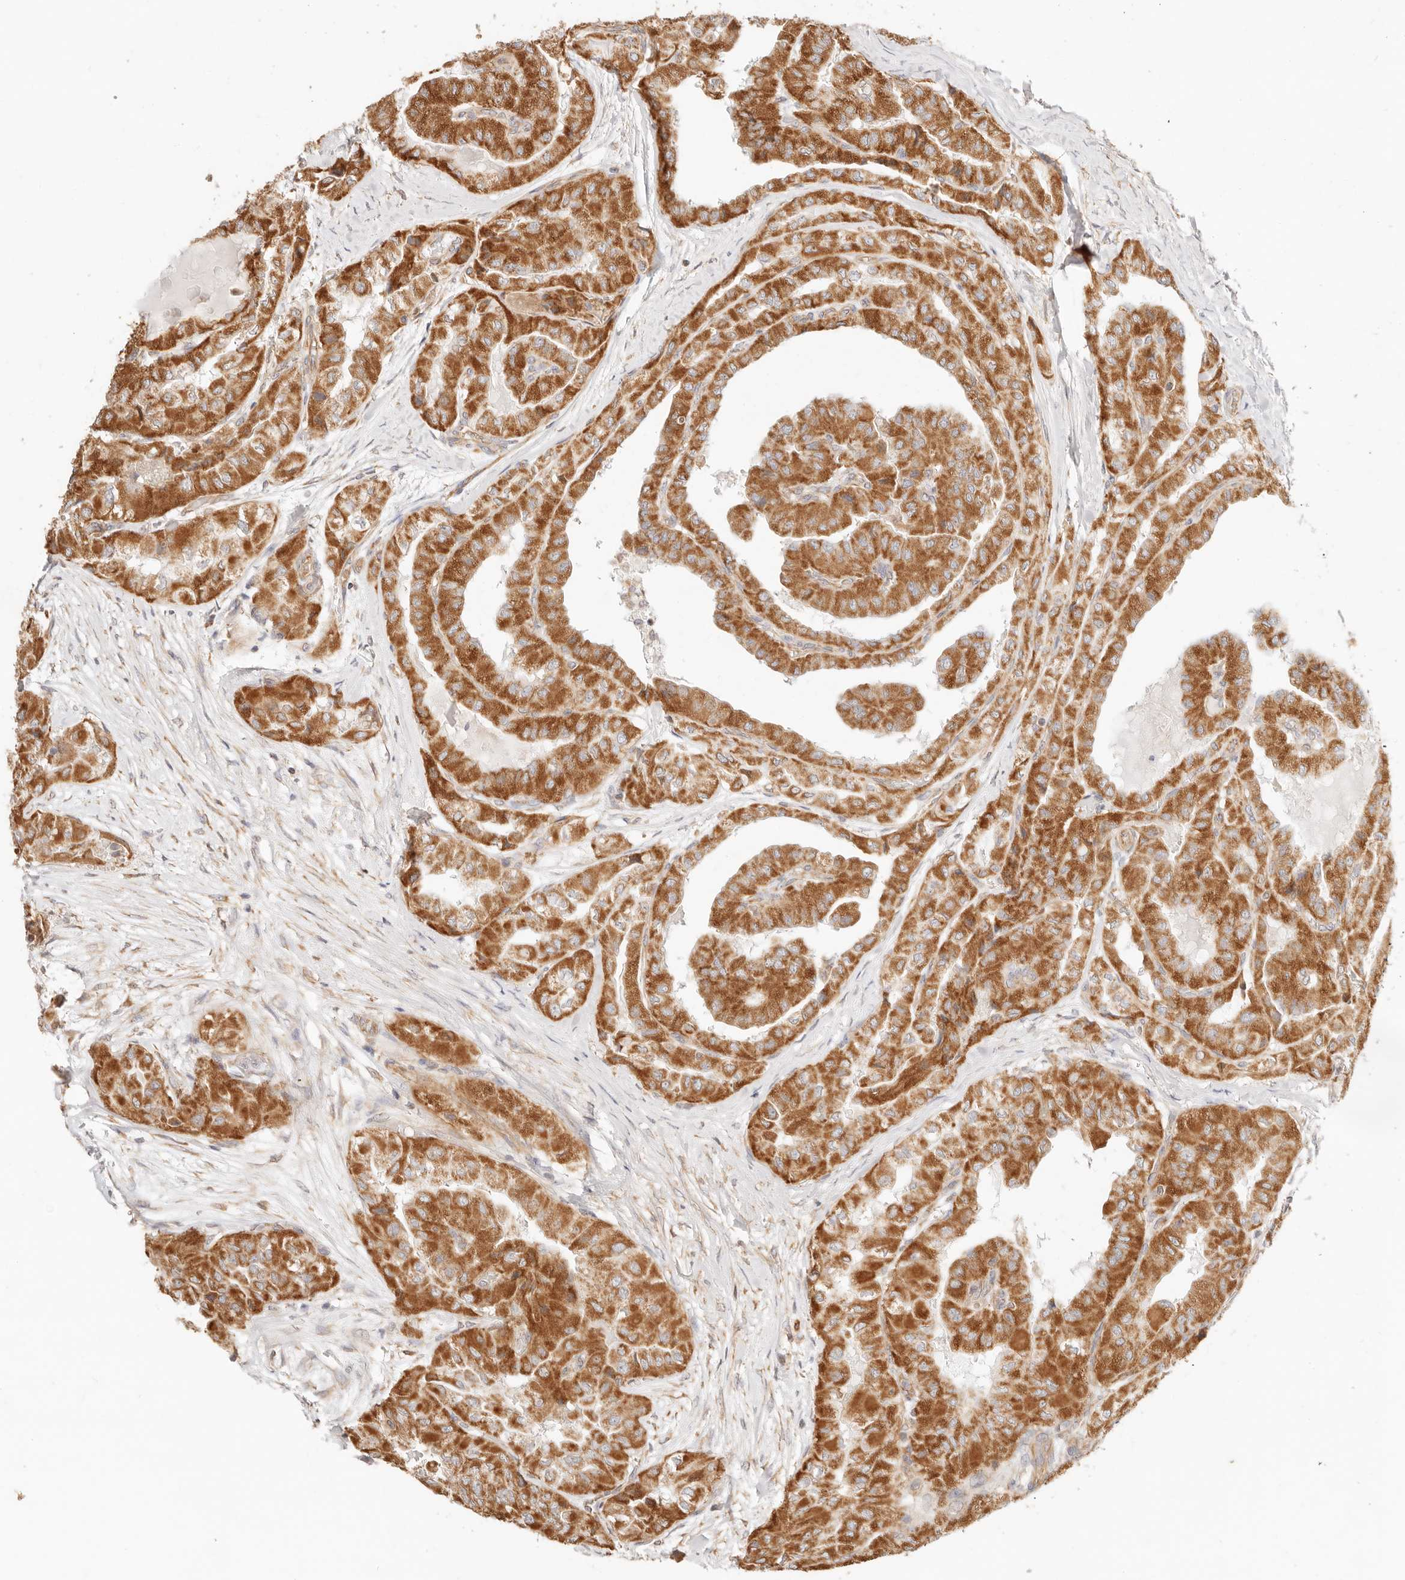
{"staining": {"intensity": "strong", "quantity": ">75%", "location": "cytoplasmic/membranous"}, "tissue": "thyroid cancer", "cell_type": "Tumor cells", "image_type": "cancer", "snomed": [{"axis": "morphology", "description": "Papillary adenocarcinoma, NOS"}, {"axis": "topography", "description": "Thyroid gland"}], "caption": "Strong cytoplasmic/membranous protein expression is present in about >75% of tumor cells in papillary adenocarcinoma (thyroid). (brown staining indicates protein expression, while blue staining denotes nuclei).", "gene": "ZC3H11A", "patient": {"sex": "female", "age": 59}}